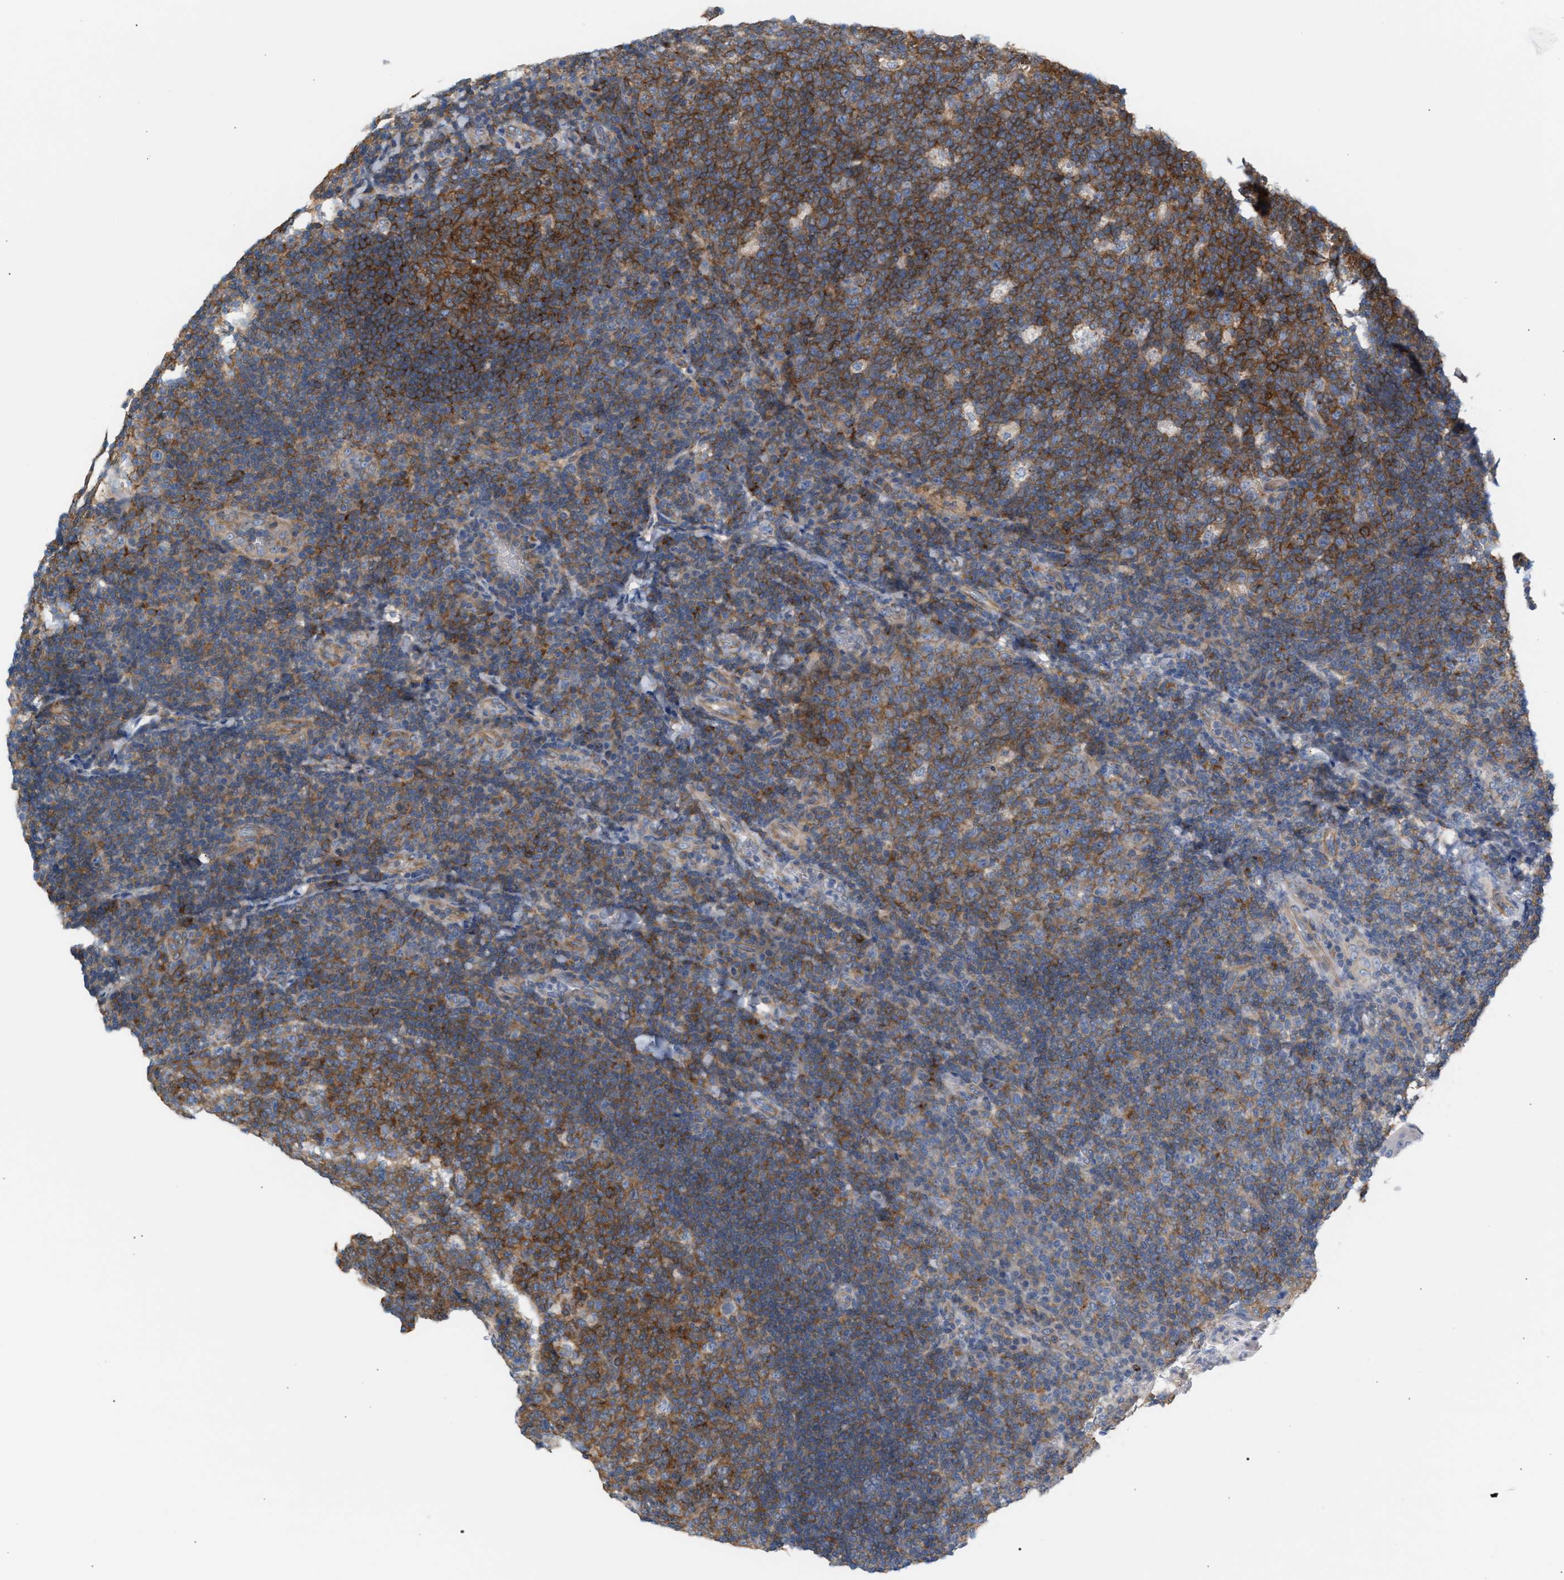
{"staining": {"intensity": "moderate", "quantity": ">75%", "location": "cytoplasmic/membranous"}, "tissue": "tonsil", "cell_type": "Germinal center cells", "image_type": "normal", "snomed": [{"axis": "morphology", "description": "Normal tissue, NOS"}, {"axis": "topography", "description": "Tonsil"}], "caption": "Protein positivity by immunohistochemistry (IHC) shows moderate cytoplasmic/membranous staining in approximately >75% of germinal center cells in normal tonsil.", "gene": "LRCH1", "patient": {"sex": "male", "age": 17}}